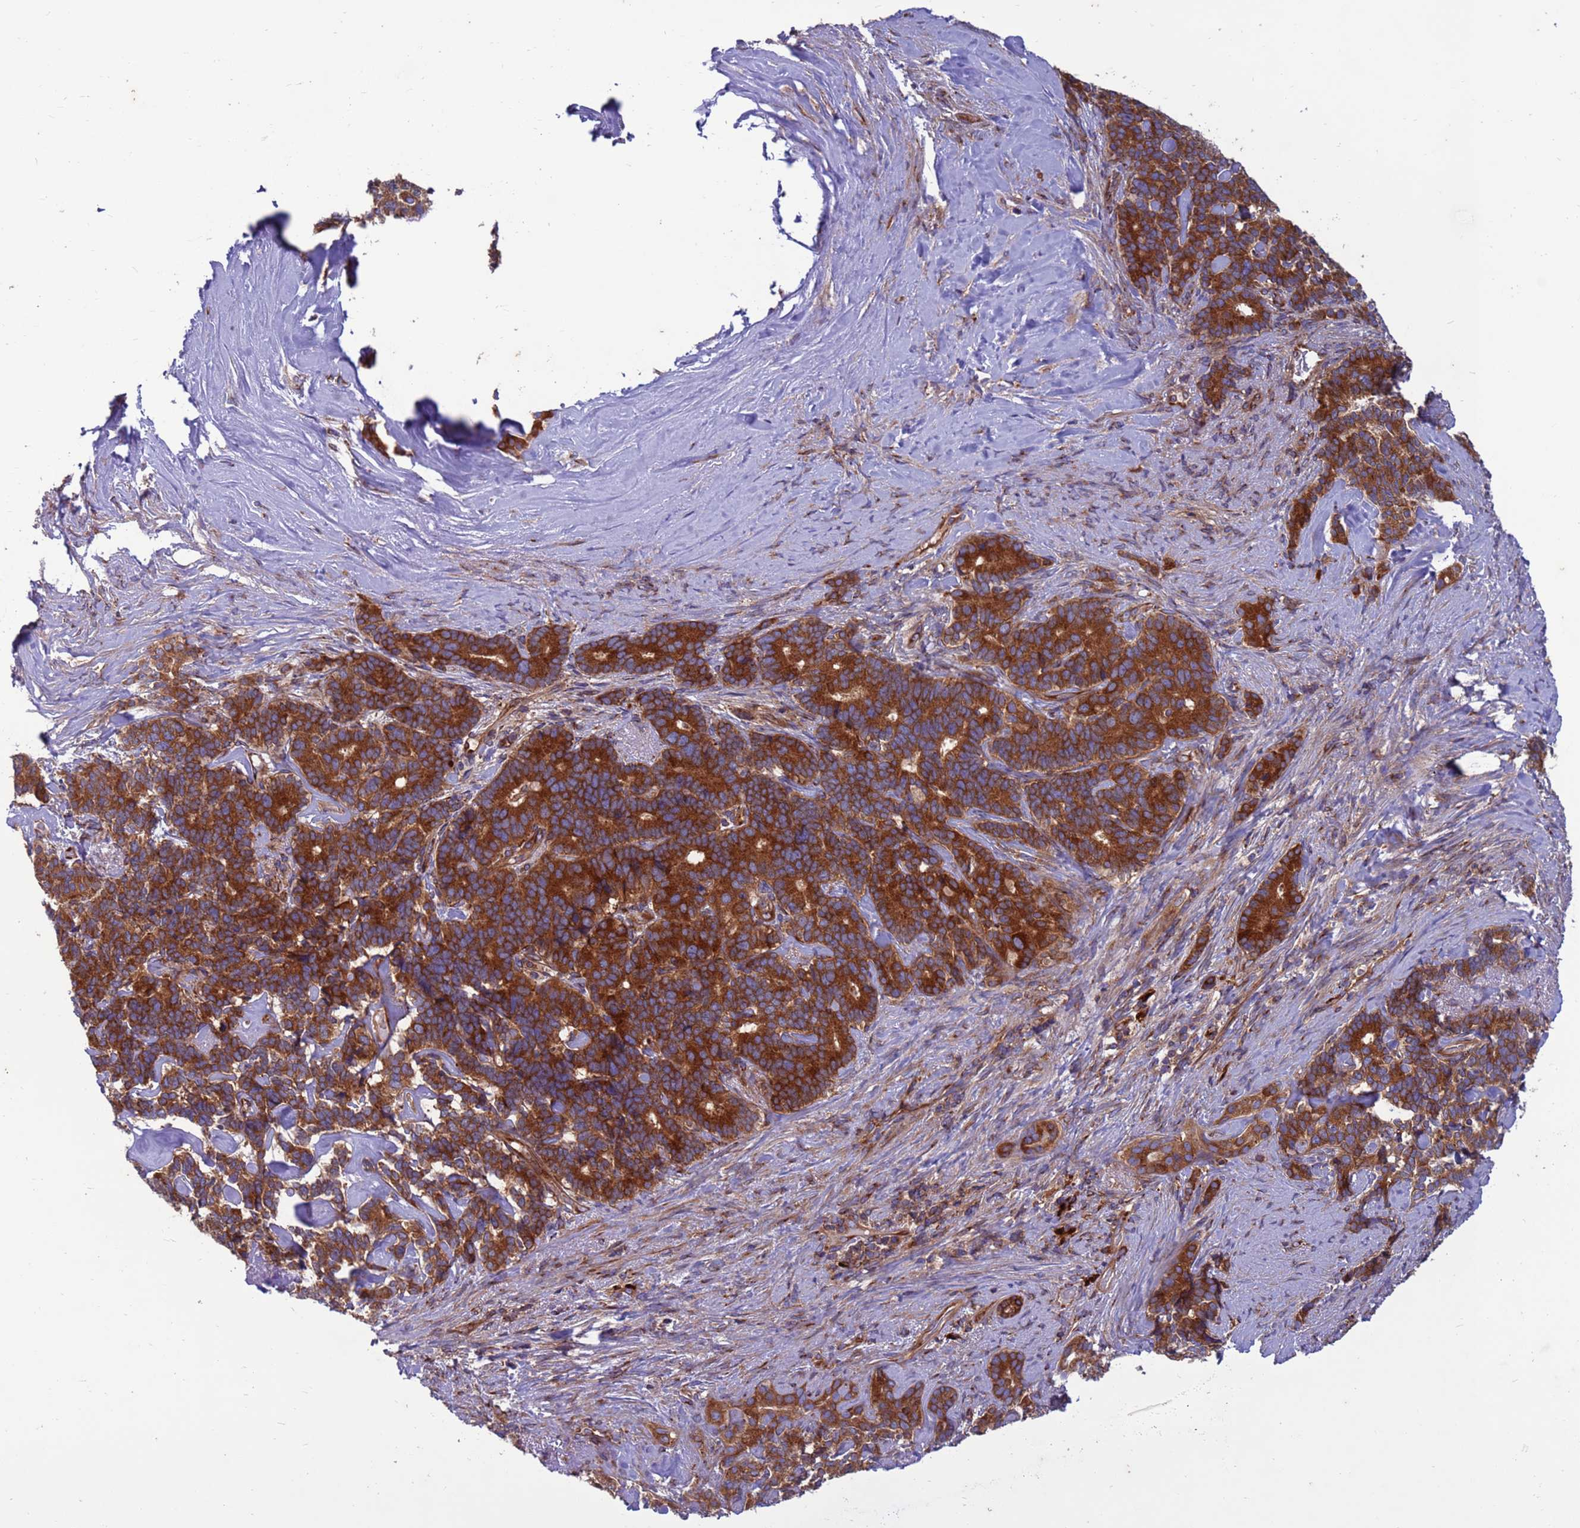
{"staining": {"intensity": "strong", "quantity": ">75%", "location": "cytoplasmic/membranous"}, "tissue": "pancreatic cancer", "cell_type": "Tumor cells", "image_type": "cancer", "snomed": [{"axis": "morphology", "description": "Adenocarcinoma, NOS"}, {"axis": "topography", "description": "Pancreas"}], "caption": "Adenocarcinoma (pancreatic) stained for a protein displays strong cytoplasmic/membranous positivity in tumor cells. The protein of interest is stained brown, and the nuclei are stained in blue (DAB (3,3'-diaminobenzidine) IHC with brightfield microscopy, high magnification).", "gene": "ZC3HAV1", "patient": {"sex": "female", "age": 74}}